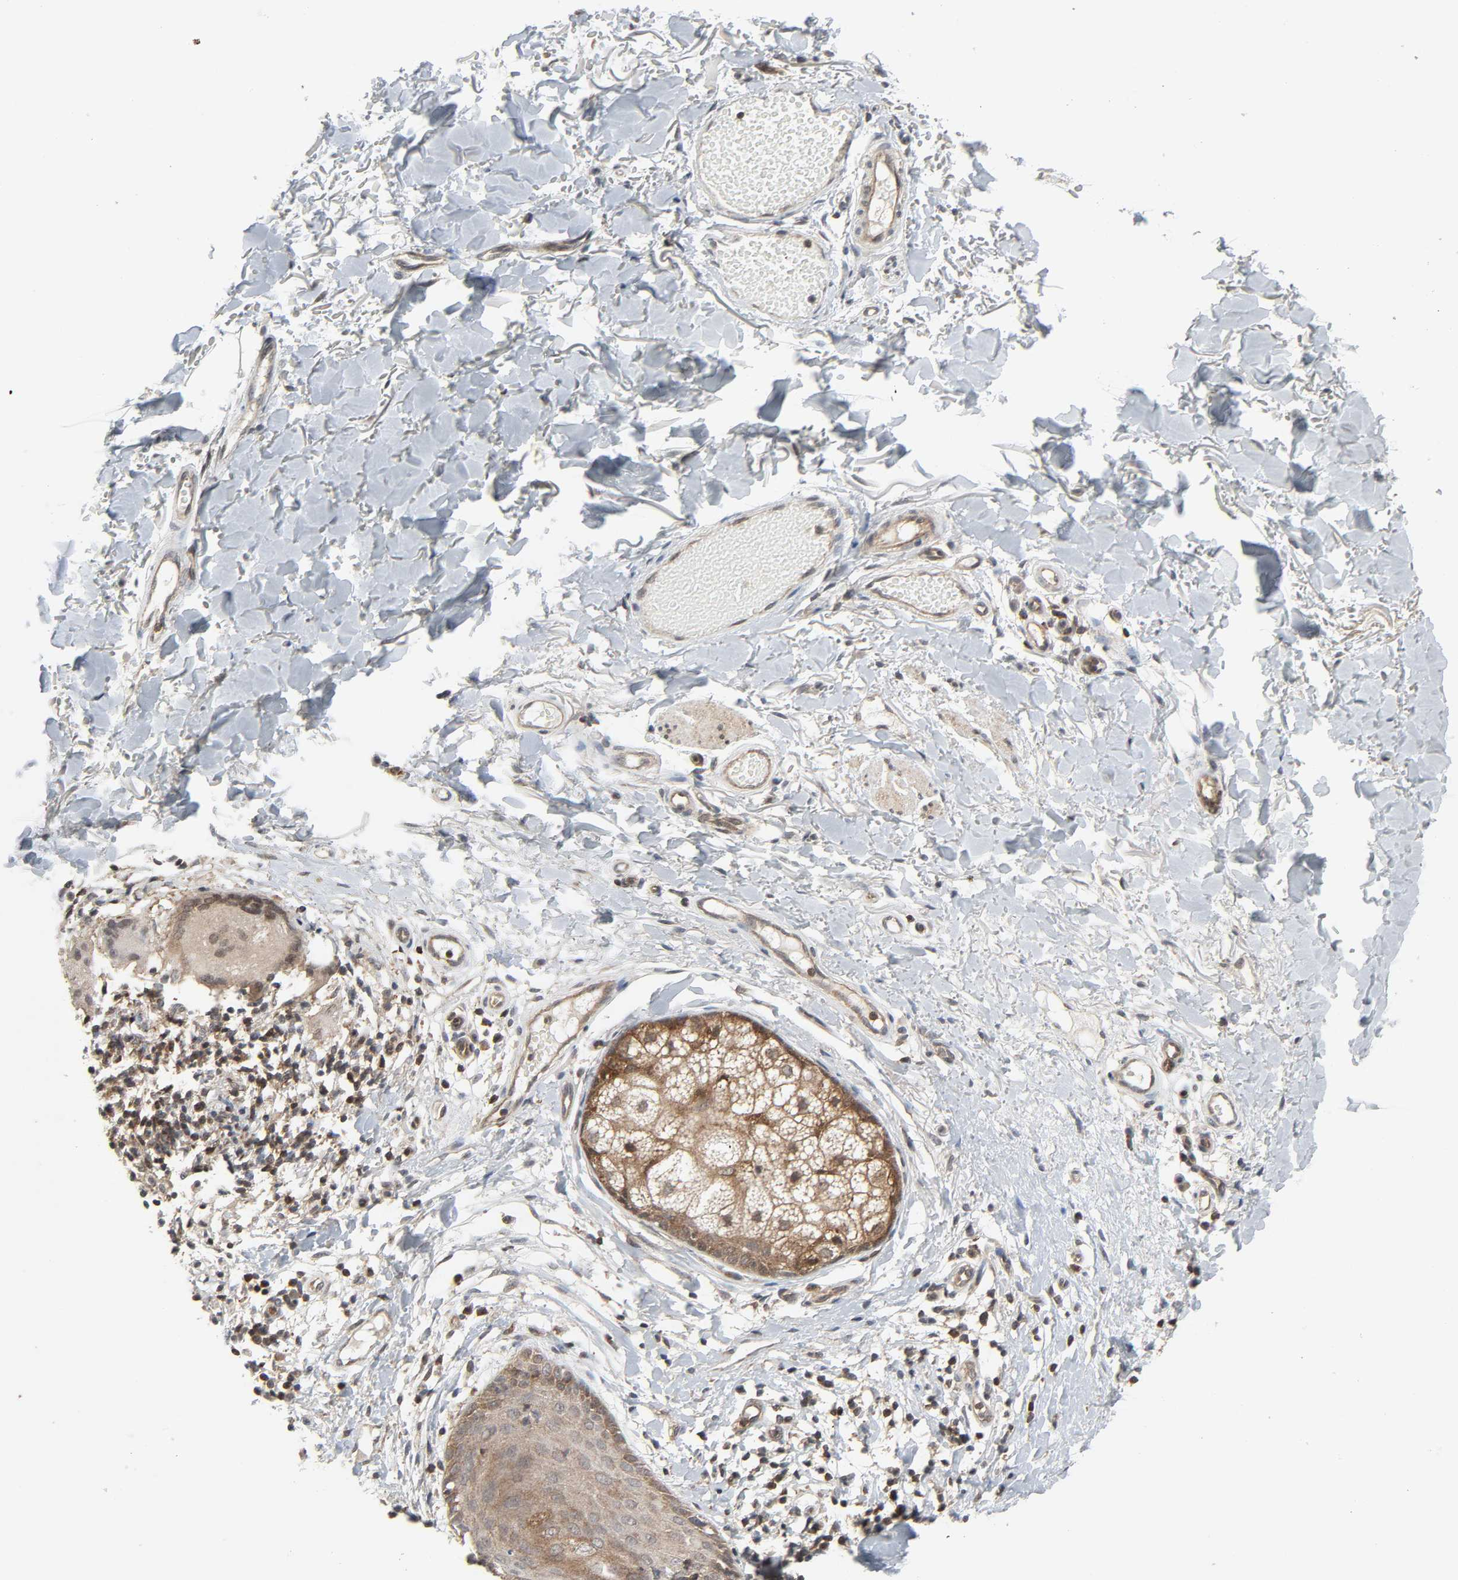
{"staining": {"intensity": "weak", "quantity": ">75%", "location": "cytoplasmic/membranous"}, "tissue": "skin cancer", "cell_type": "Tumor cells", "image_type": "cancer", "snomed": [{"axis": "morphology", "description": "Fibrosis, NOS"}, {"axis": "morphology", "description": "Basal cell carcinoma"}, {"axis": "topography", "description": "Skin"}], "caption": "Immunohistochemical staining of human skin cancer reveals low levels of weak cytoplasmic/membranous positivity in approximately >75% of tumor cells.", "gene": "GSK3A", "patient": {"sex": "male", "age": 76}}